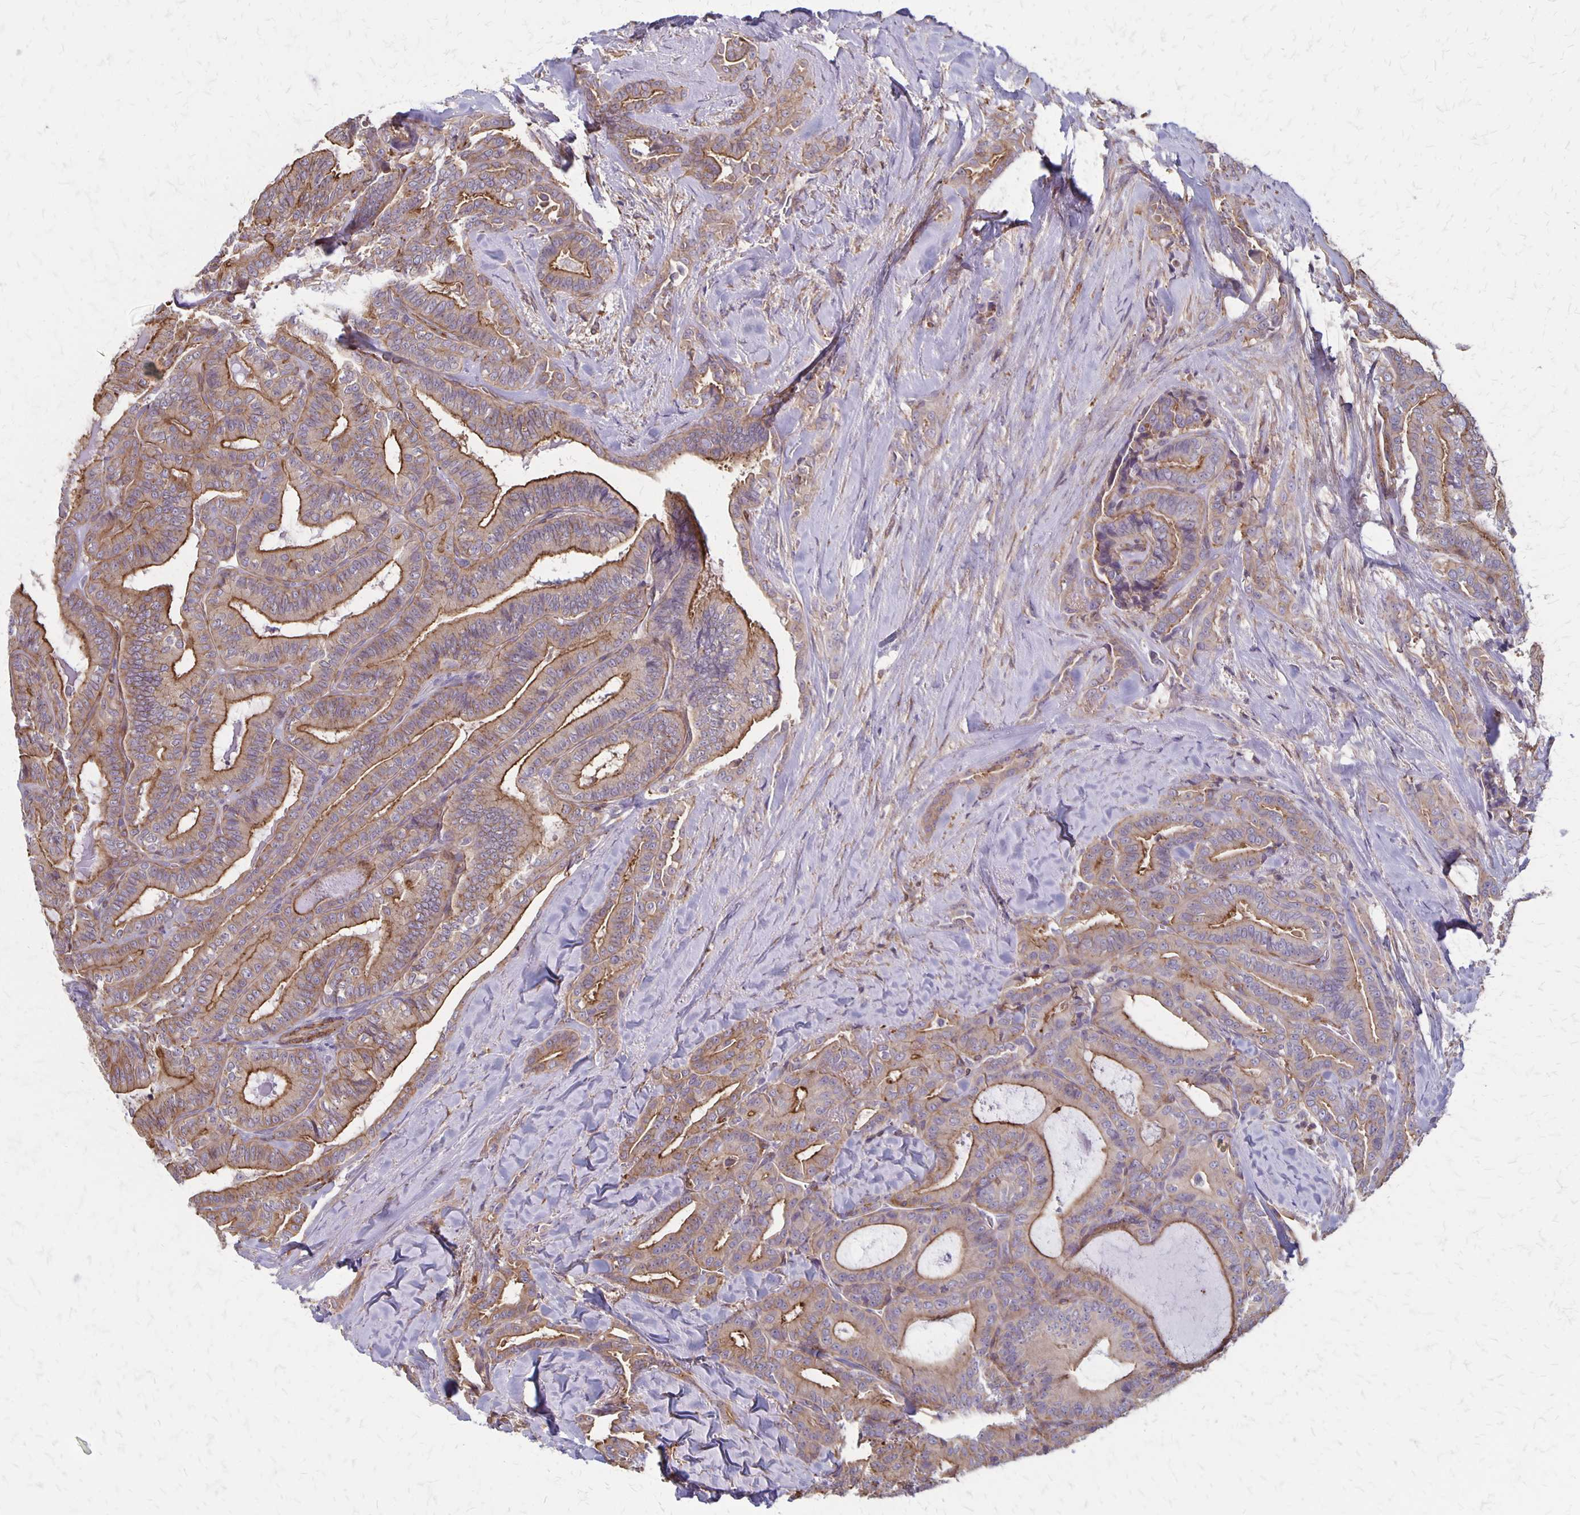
{"staining": {"intensity": "moderate", "quantity": "25%-75%", "location": "cytoplasmic/membranous"}, "tissue": "thyroid cancer", "cell_type": "Tumor cells", "image_type": "cancer", "snomed": [{"axis": "morphology", "description": "Papillary adenocarcinoma, NOS"}, {"axis": "topography", "description": "Thyroid gland"}], "caption": "High-magnification brightfield microscopy of thyroid cancer stained with DAB (brown) and counterstained with hematoxylin (blue). tumor cells exhibit moderate cytoplasmic/membranous expression is present in about25%-75% of cells. The staining was performed using DAB (3,3'-diaminobenzidine), with brown indicating positive protein expression. Nuclei are stained blue with hematoxylin.", "gene": "SEPTIN5", "patient": {"sex": "male", "age": 61}}